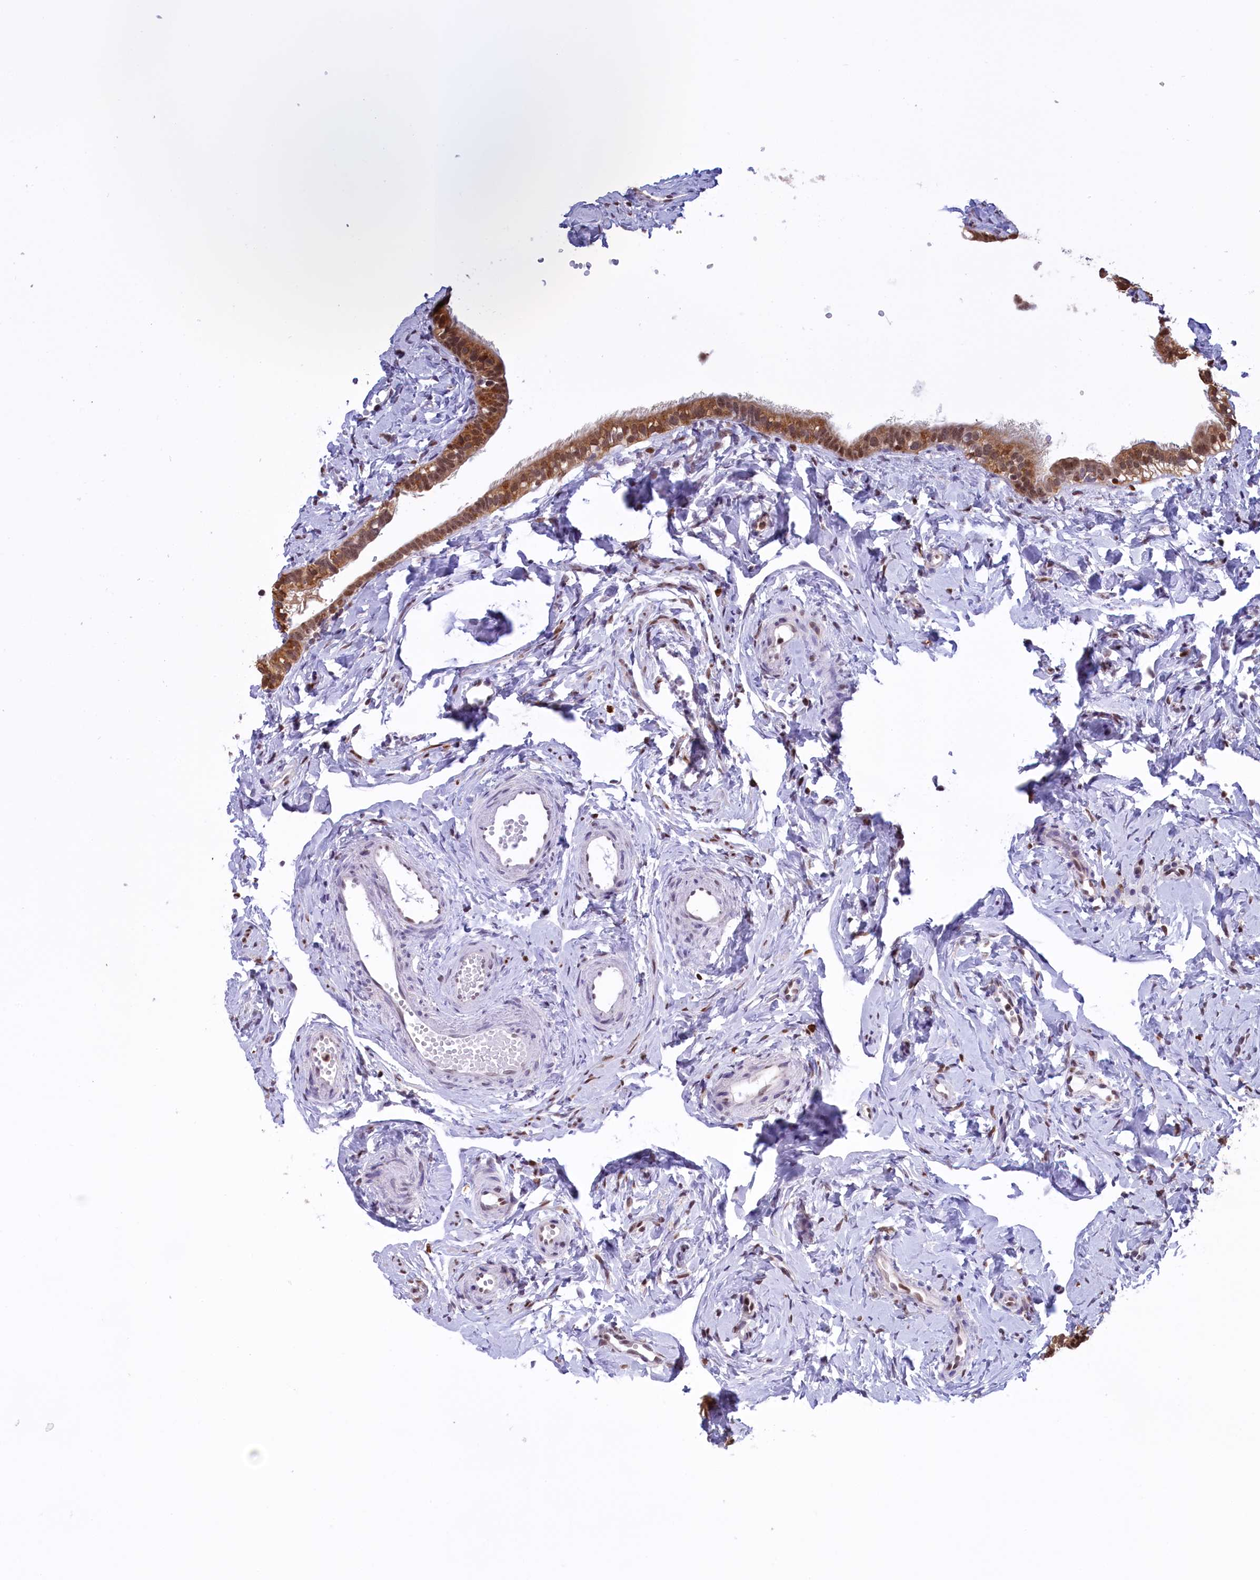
{"staining": {"intensity": "strong", "quantity": ">75%", "location": "cytoplasmic/membranous,nuclear"}, "tissue": "fallopian tube", "cell_type": "Glandular cells", "image_type": "normal", "snomed": [{"axis": "morphology", "description": "Normal tissue, NOS"}, {"axis": "topography", "description": "Fallopian tube"}], "caption": "A brown stain labels strong cytoplasmic/membranous,nuclear positivity of a protein in glandular cells of unremarkable human fallopian tube.", "gene": "IZUMO2", "patient": {"sex": "female", "age": 66}}